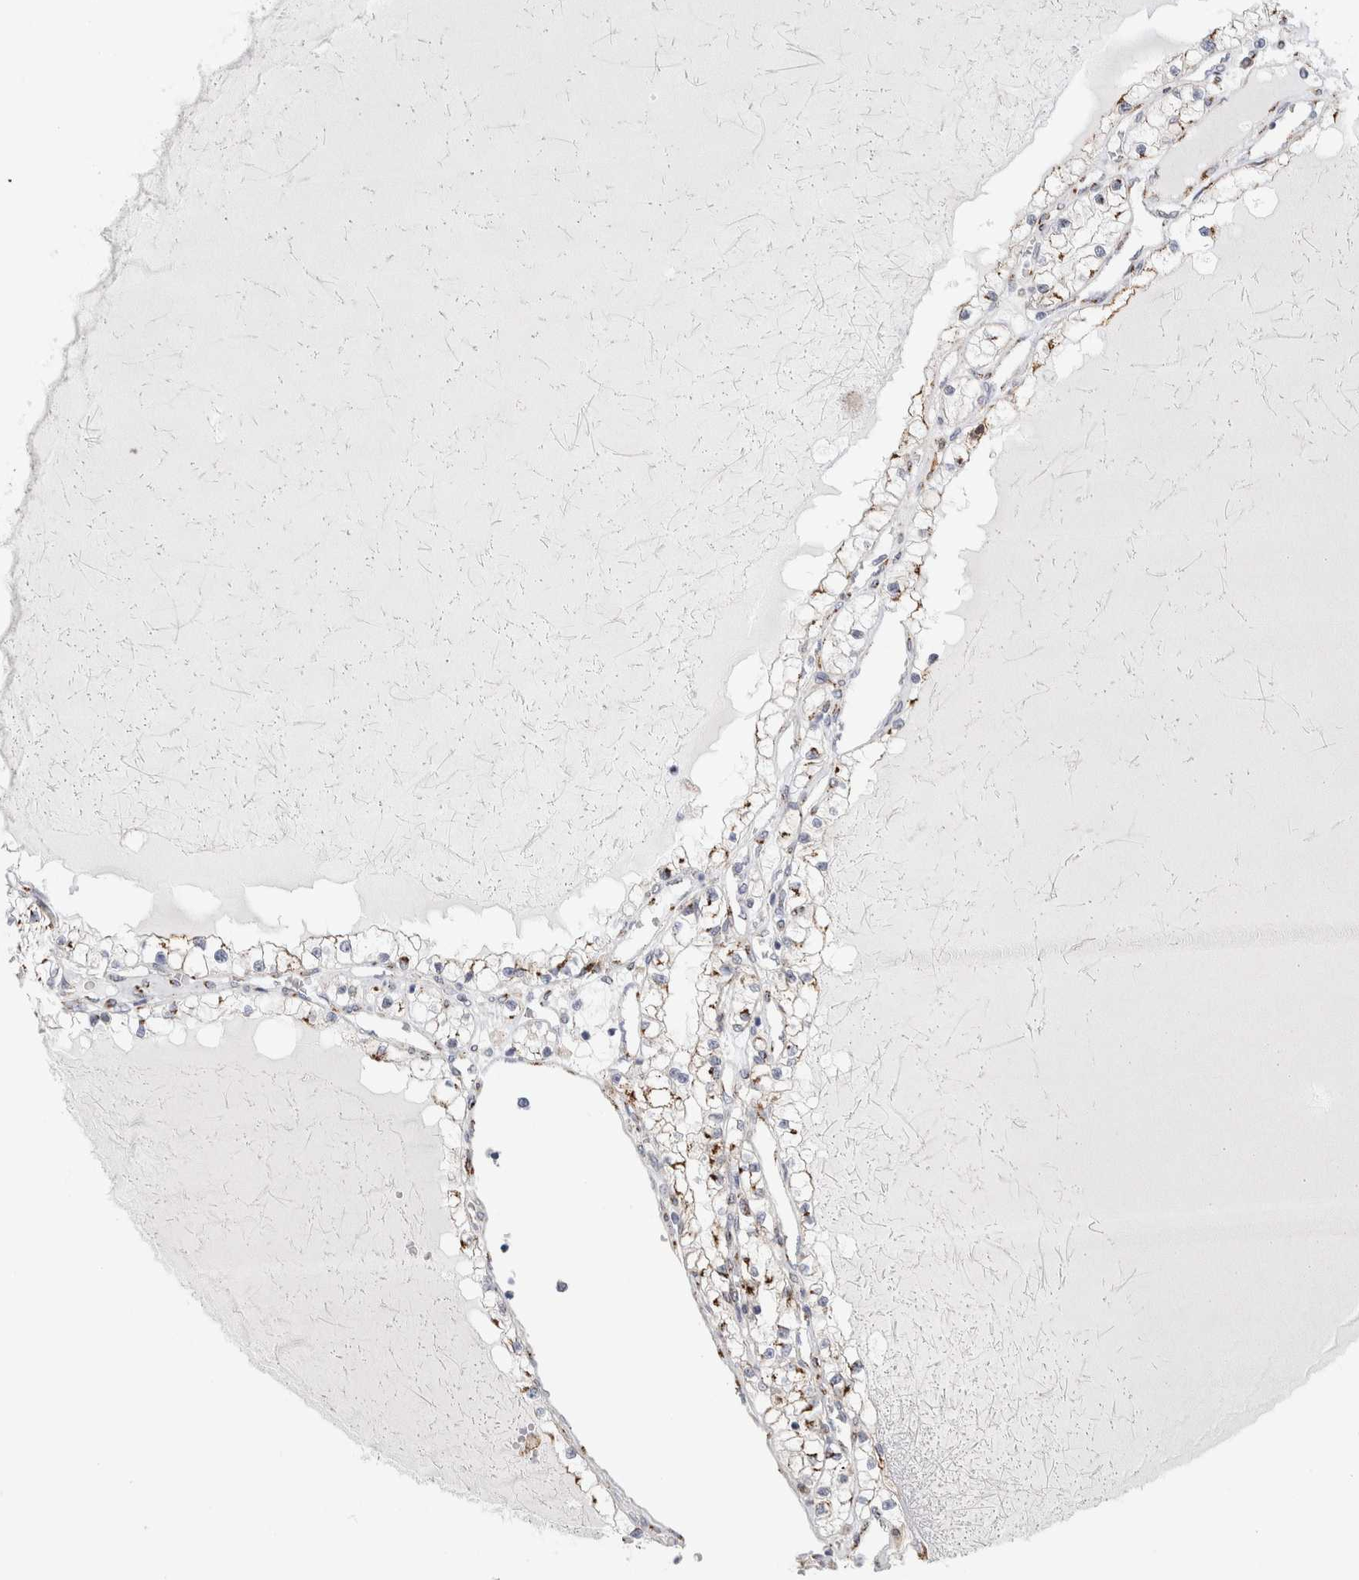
{"staining": {"intensity": "moderate", "quantity": "<25%", "location": "cytoplasmic/membranous"}, "tissue": "renal cancer", "cell_type": "Tumor cells", "image_type": "cancer", "snomed": [{"axis": "morphology", "description": "Adenocarcinoma, NOS"}, {"axis": "topography", "description": "Kidney"}], "caption": "The photomicrograph displays immunohistochemical staining of renal cancer. There is moderate cytoplasmic/membranous staining is identified in about <25% of tumor cells.", "gene": "MCFD2", "patient": {"sex": "male", "age": 68}}